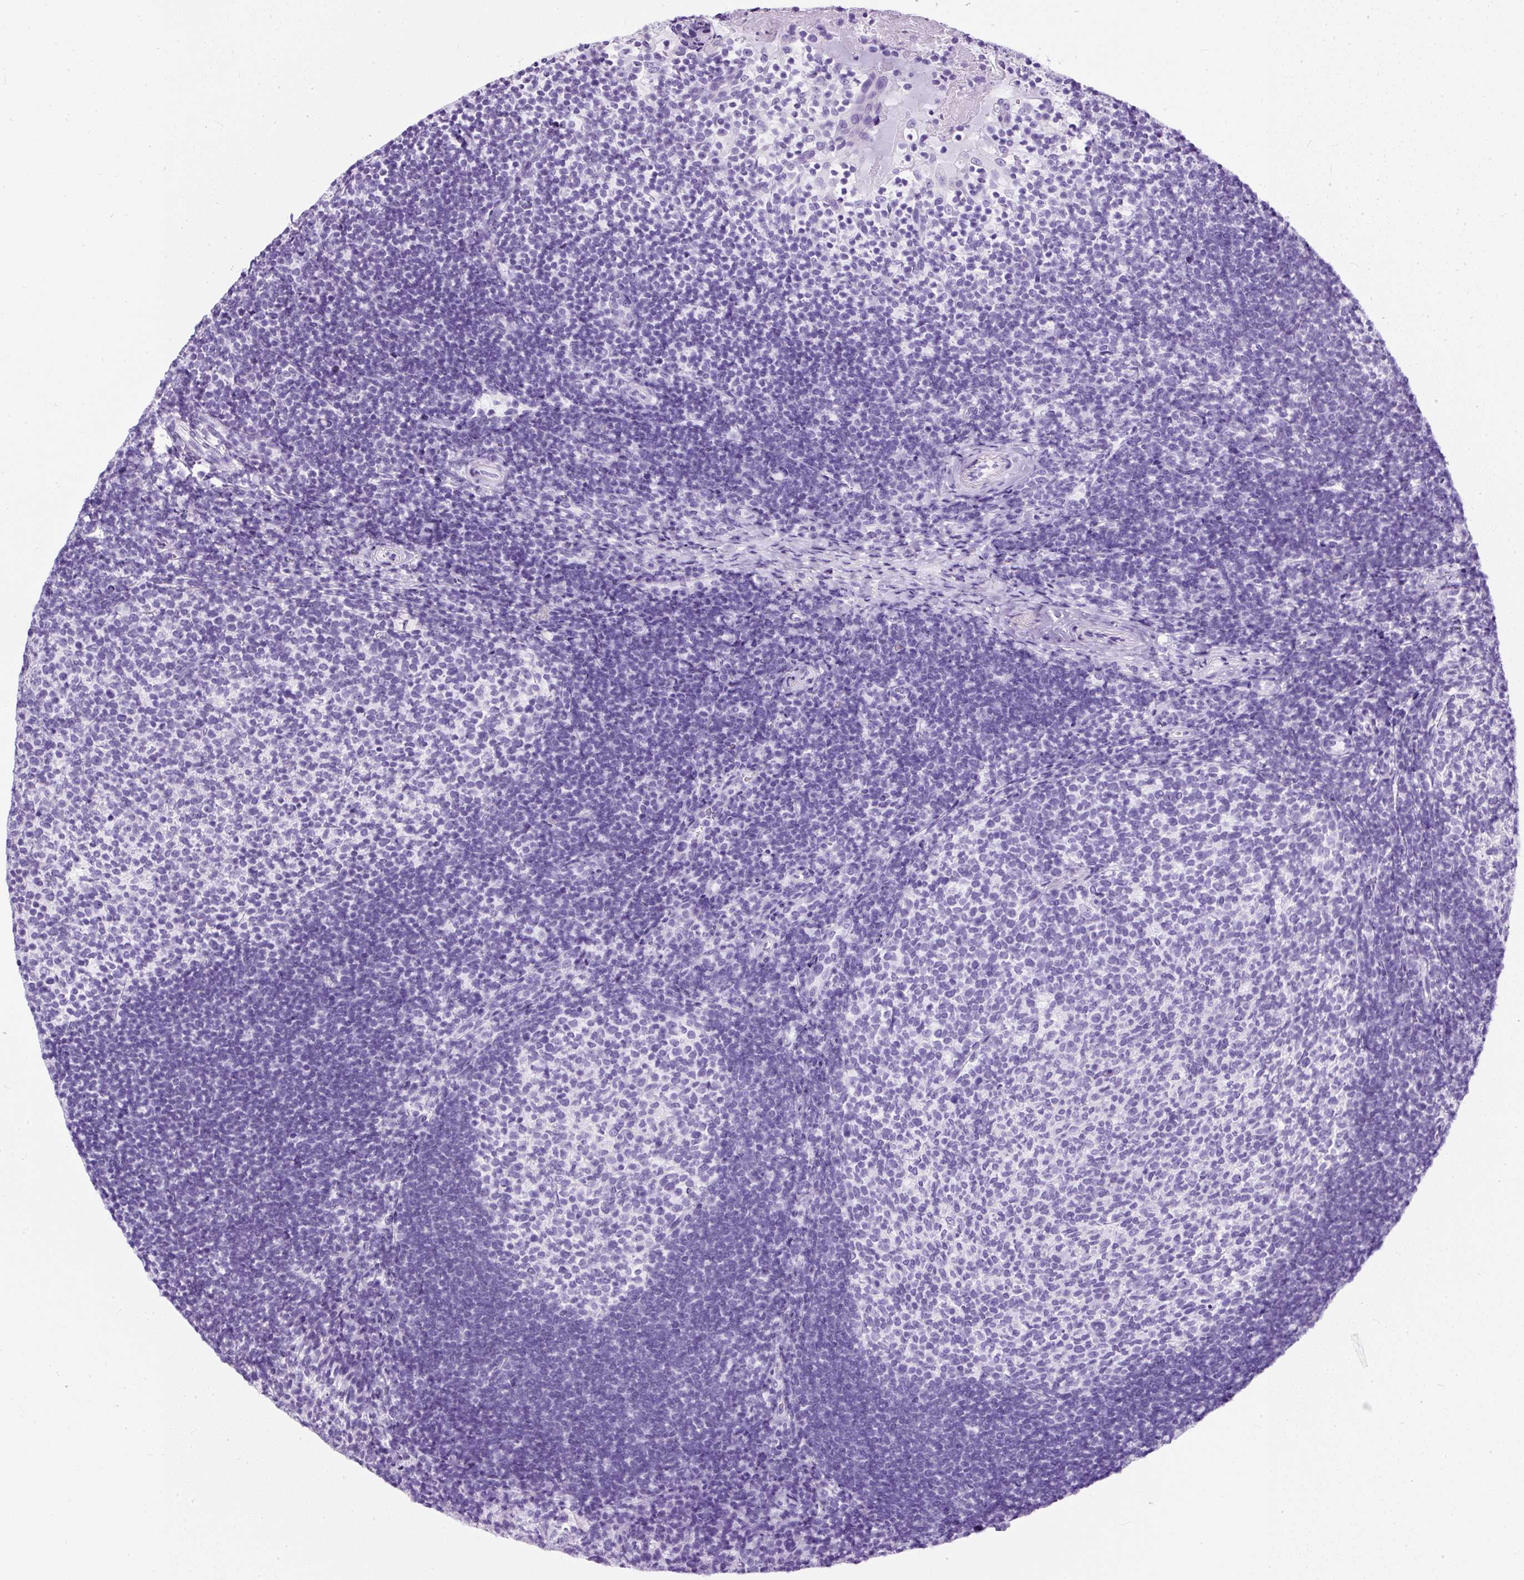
{"staining": {"intensity": "negative", "quantity": "none", "location": "none"}, "tissue": "tonsil", "cell_type": "Germinal center cells", "image_type": "normal", "snomed": [{"axis": "morphology", "description": "Normal tissue, NOS"}, {"axis": "topography", "description": "Tonsil"}], "caption": "A high-resolution image shows immunohistochemistry staining of unremarkable tonsil, which demonstrates no significant positivity in germinal center cells.", "gene": "NTS", "patient": {"sex": "female", "age": 10}}